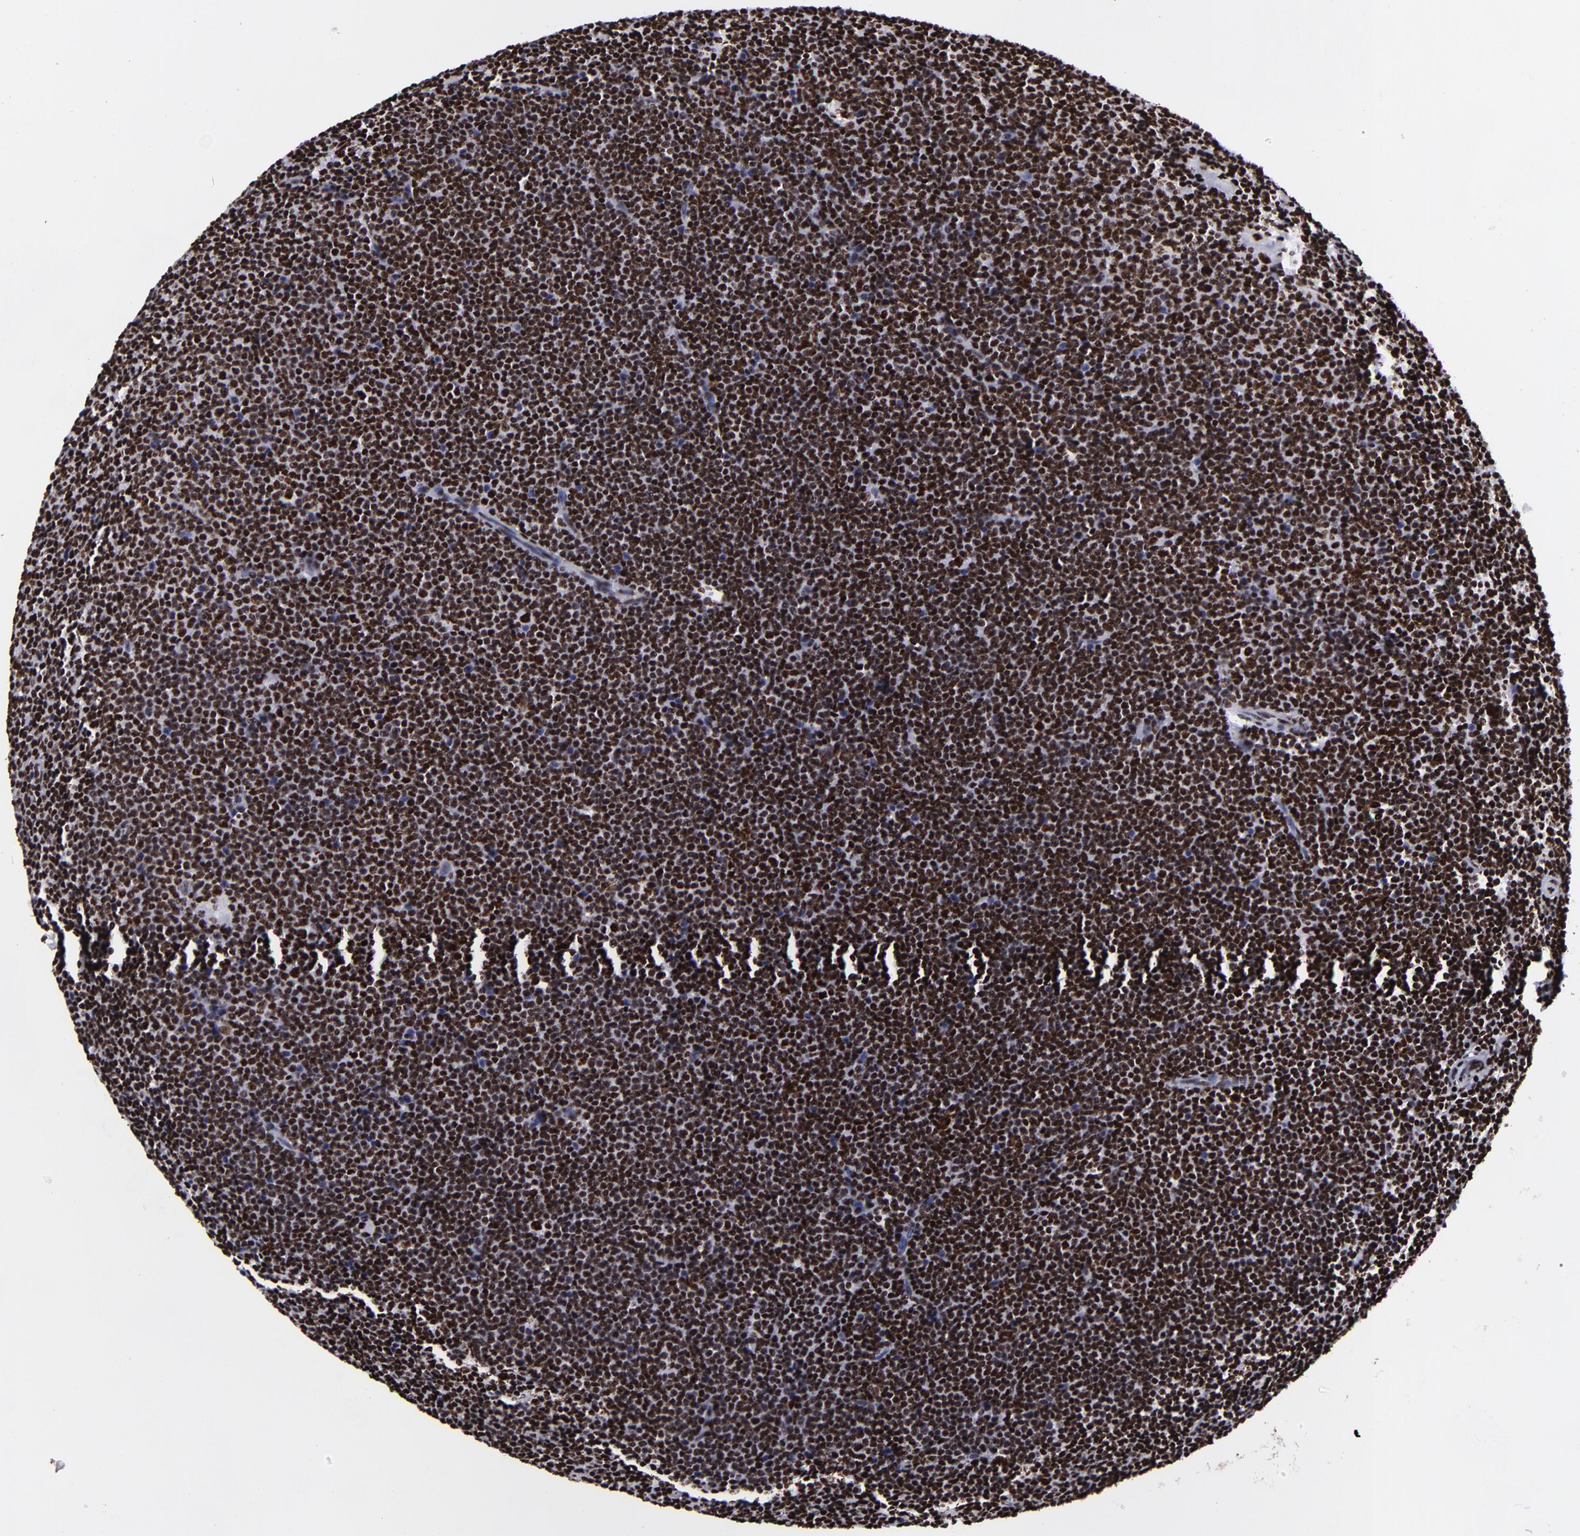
{"staining": {"intensity": "strong", "quantity": ">75%", "location": "nuclear"}, "tissue": "lymphoma", "cell_type": "Tumor cells", "image_type": "cancer", "snomed": [{"axis": "morphology", "description": "Malignant lymphoma, non-Hodgkin's type, Low grade"}, {"axis": "topography", "description": "Lymph node"}], "caption": "Strong nuclear positivity for a protein is identified in about >75% of tumor cells of low-grade malignant lymphoma, non-Hodgkin's type using immunohistochemistry.", "gene": "SAFB", "patient": {"sex": "female", "age": 69}}